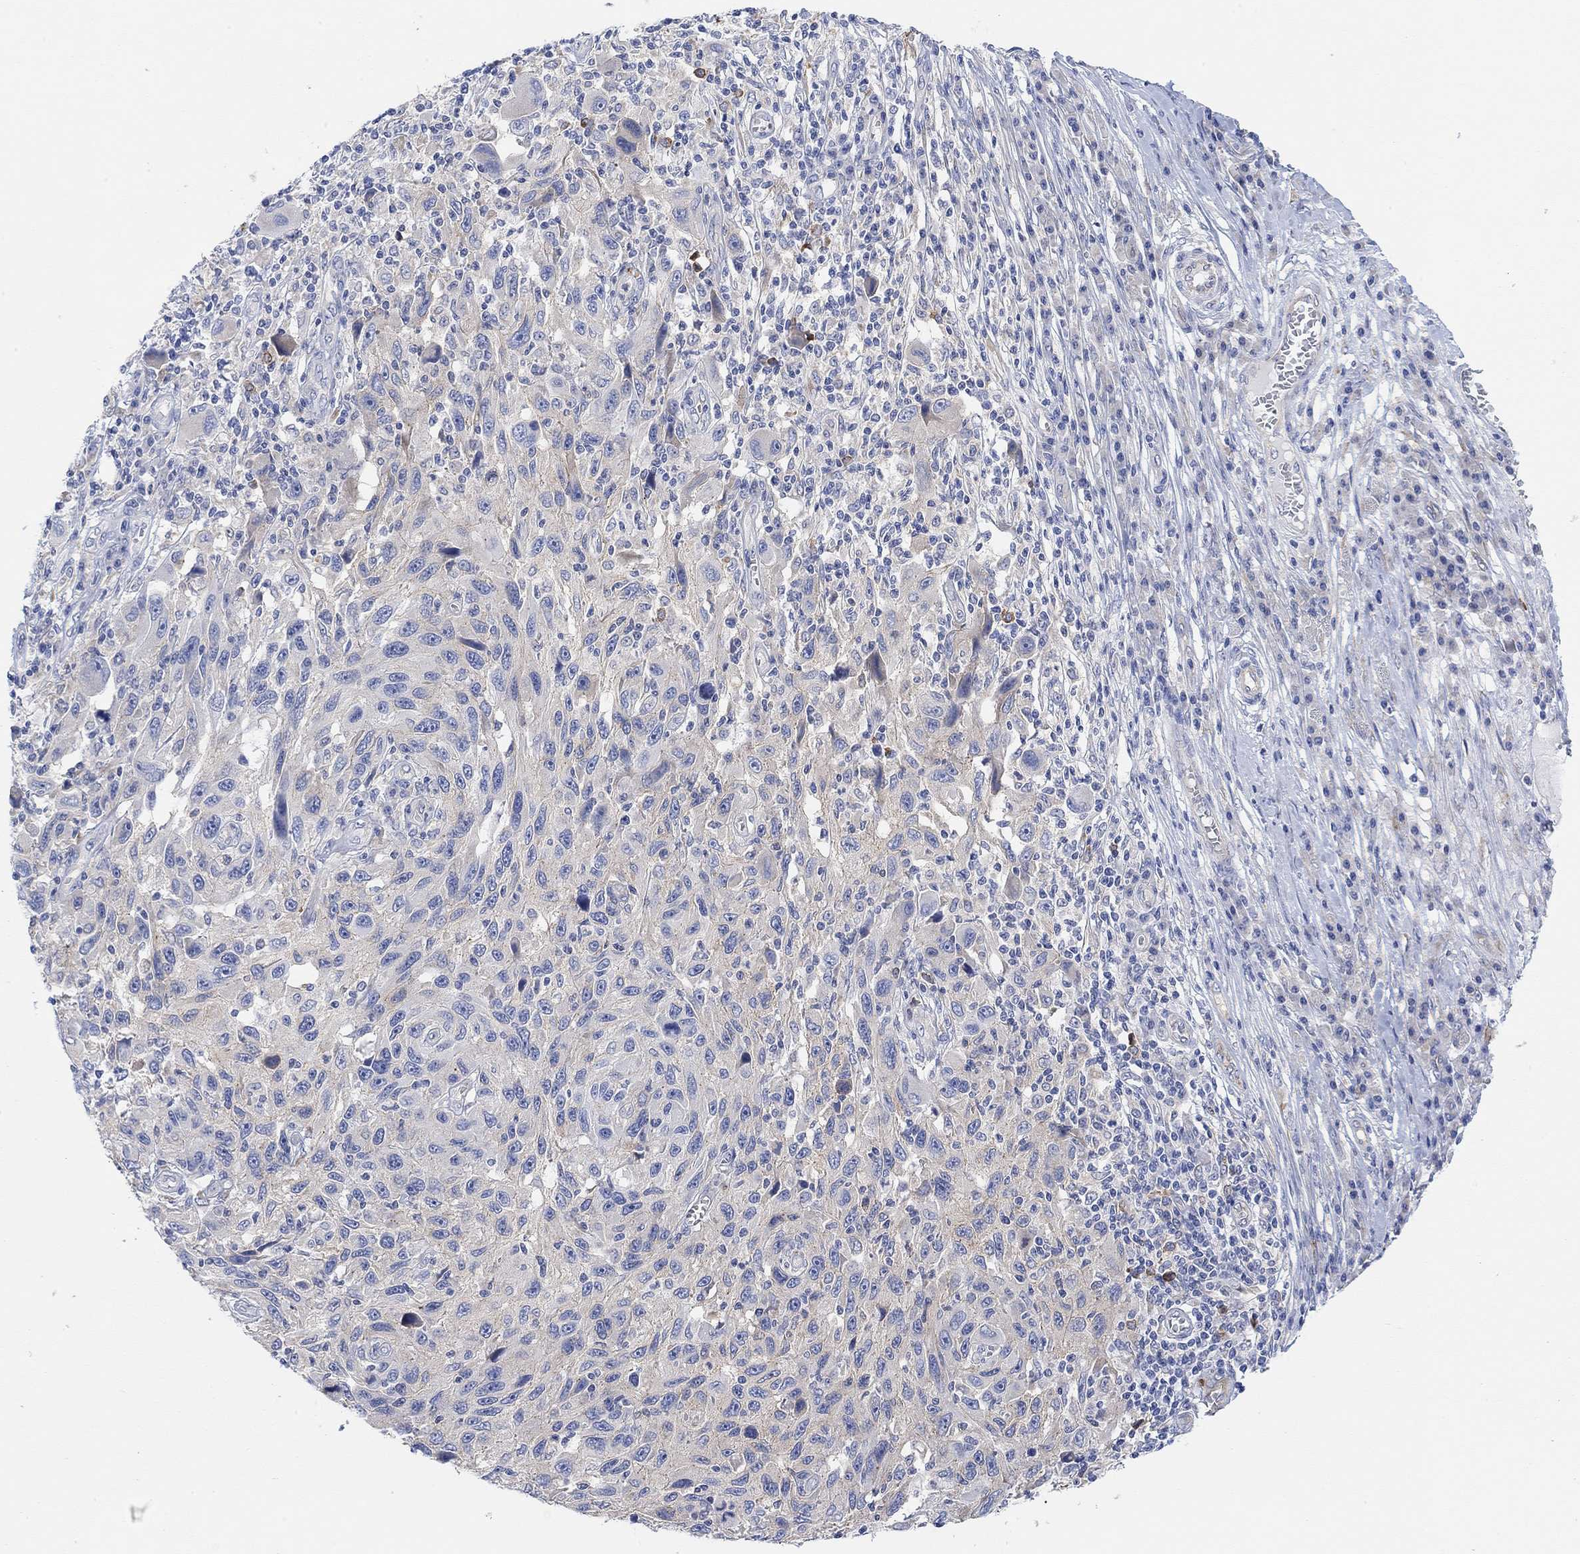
{"staining": {"intensity": "weak", "quantity": "<25%", "location": "cytoplasmic/membranous"}, "tissue": "melanoma", "cell_type": "Tumor cells", "image_type": "cancer", "snomed": [{"axis": "morphology", "description": "Malignant melanoma, NOS"}, {"axis": "topography", "description": "Skin"}], "caption": "Tumor cells are negative for protein expression in human melanoma. Brightfield microscopy of immunohistochemistry stained with DAB (3,3'-diaminobenzidine) (brown) and hematoxylin (blue), captured at high magnification.", "gene": "RGS1", "patient": {"sex": "male", "age": 53}}